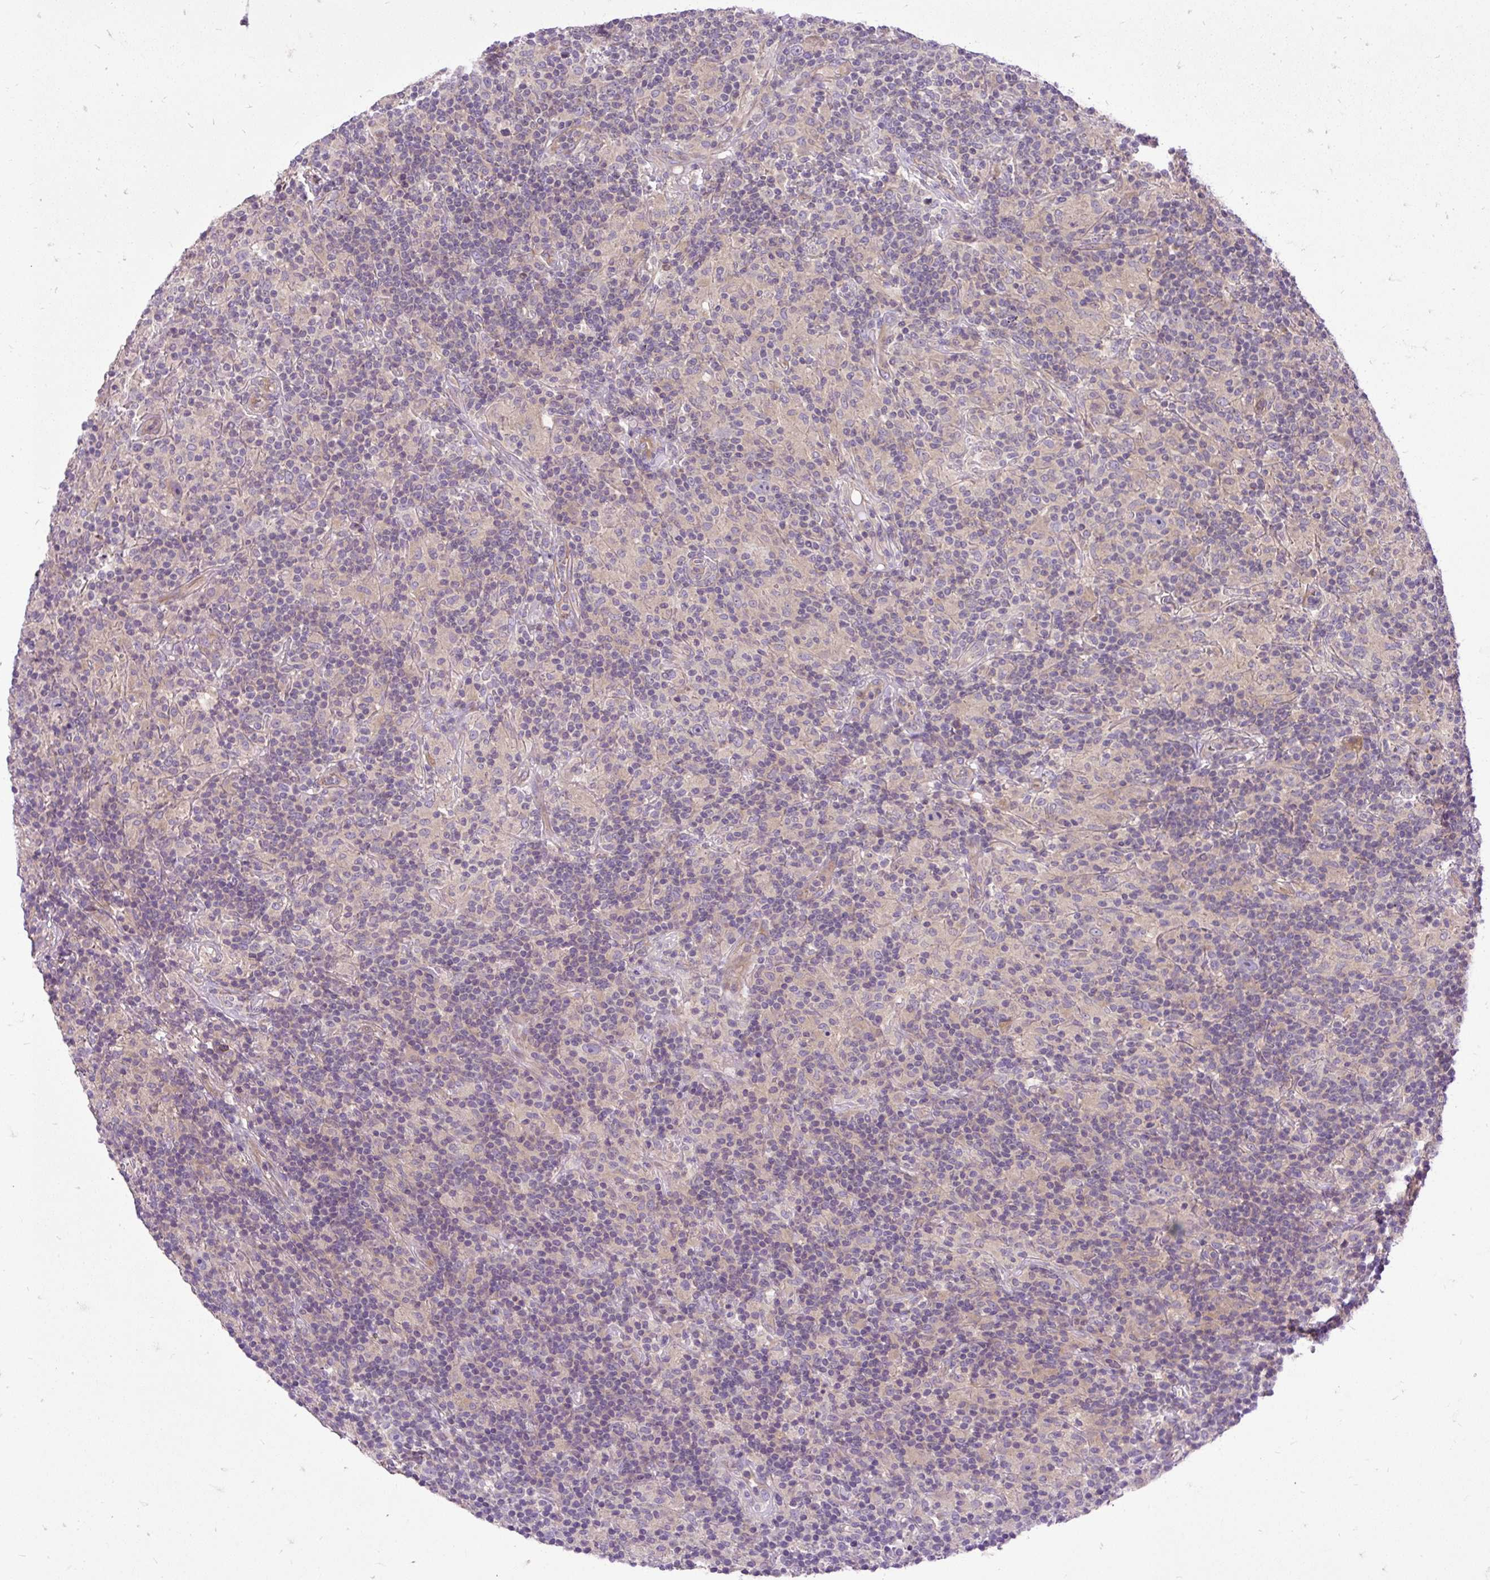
{"staining": {"intensity": "negative", "quantity": "none", "location": "none"}, "tissue": "lymphoma", "cell_type": "Tumor cells", "image_type": "cancer", "snomed": [{"axis": "morphology", "description": "Hodgkin's disease, NOS"}, {"axis": "topography", "description": "Lymph node"}], "caption": "Immunohistochemistry micrograph of neoplastic tissue: human Hodgkin's disease stained with DAB exhibits no significant protein expression in tumor cells.", "gene": "HEXB", "patient": {"sex": "male", "age": 70}}